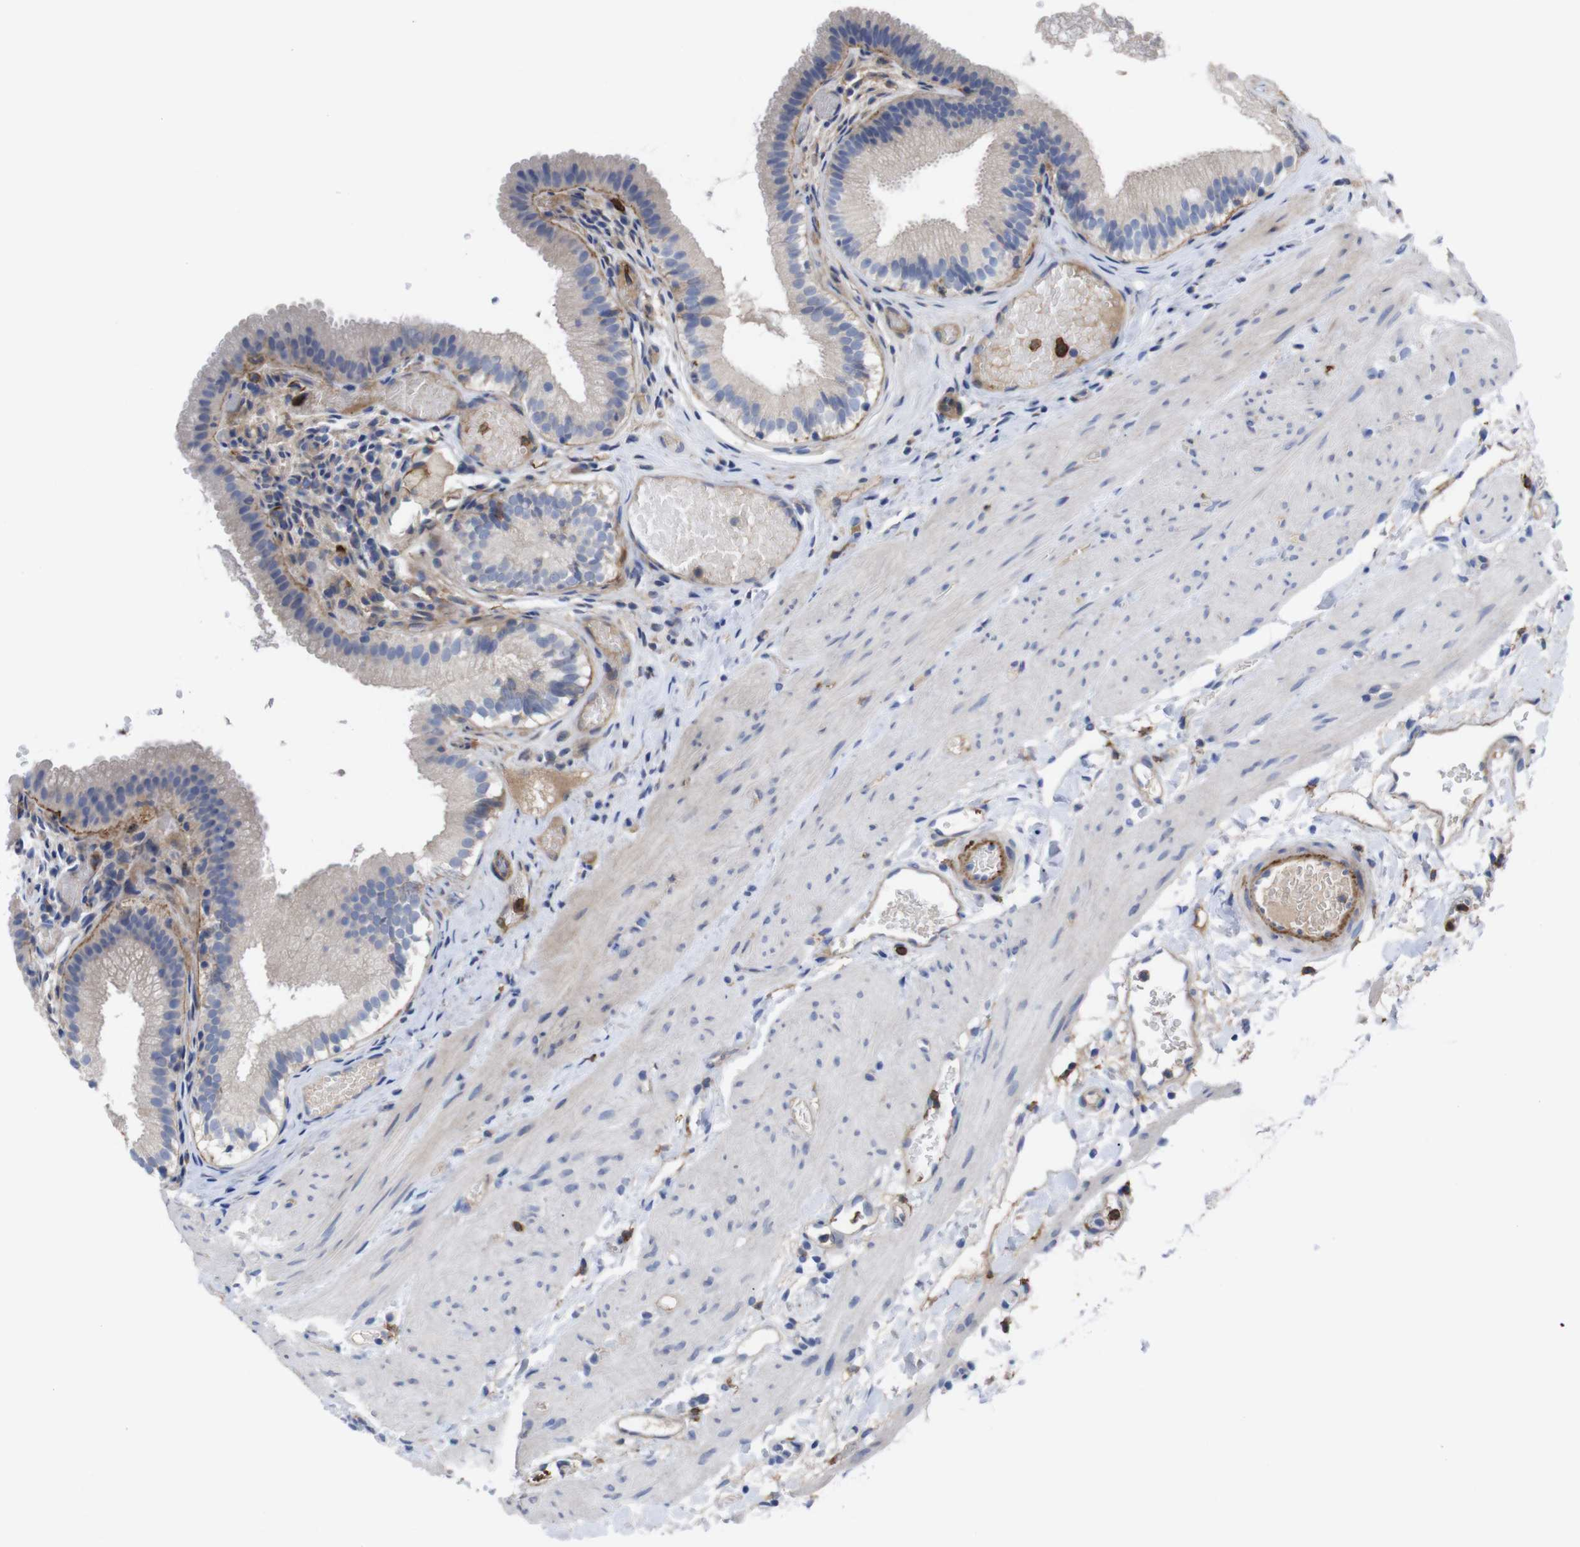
{"staining": {"intensity": "weak", "quantity": "25%-75%", "location": "cytoplasmic/membranous"}, "tissue": "gallbladder", "cell_type": "Glandular cells", "image_type": "normal", "snomed": [{"axis": "morphology", "description": "Normal tissue, NOS"}, {"axis": "topography", "description": "Gallbladder"}], "caption": "Immunohistochemical staining of unremarkable gallbladder reveals 25%-75% levels of weak cytoplasmic/membranous protein expression in approximately 25%-75% of glandular cells.", "gene": "C5AR1", "patient": {"sex": "female", "age": 26}}